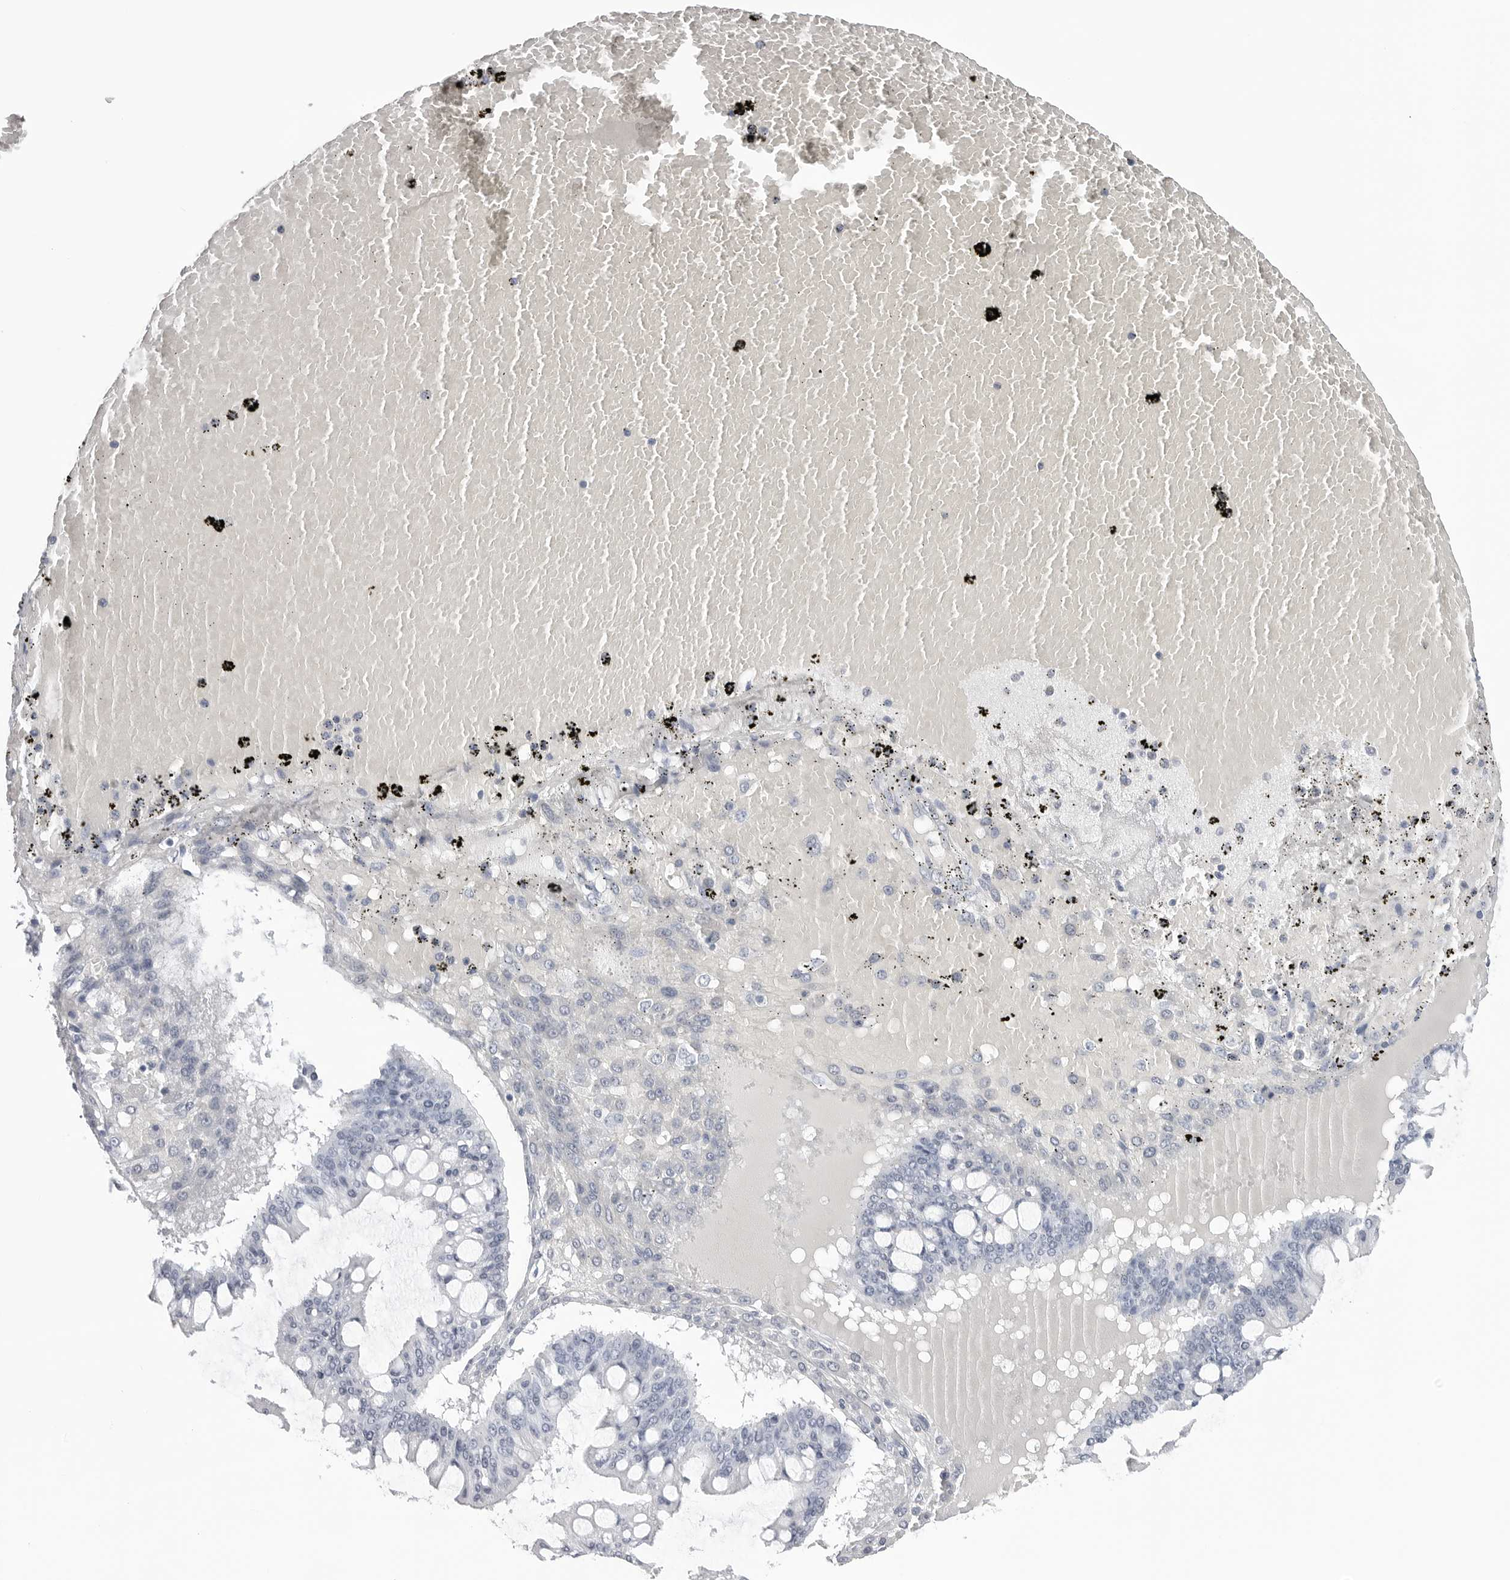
{"staining": {"intensity": "negative", "quantity": "none", "location": "none"}, "tissue": "ovarian cancer", "cell_type": "Tumor cells", "image_type": "cancer", "snomed": [{"axis": "morphology", "description": "Cystadenocarcinoma, mucinous, NOS"}, {"axis": "topography", "description": "Ovary"}], "caption": "Protein analysis of ovarian mucinous cystadenocarcinoma exhibits no significant positivity in tumor cells. (DAB (3,3'-diaminobenzidine) IHC, high magnification).", "gene": "CST2", "patient": {"sex": "female", "age": 73}}